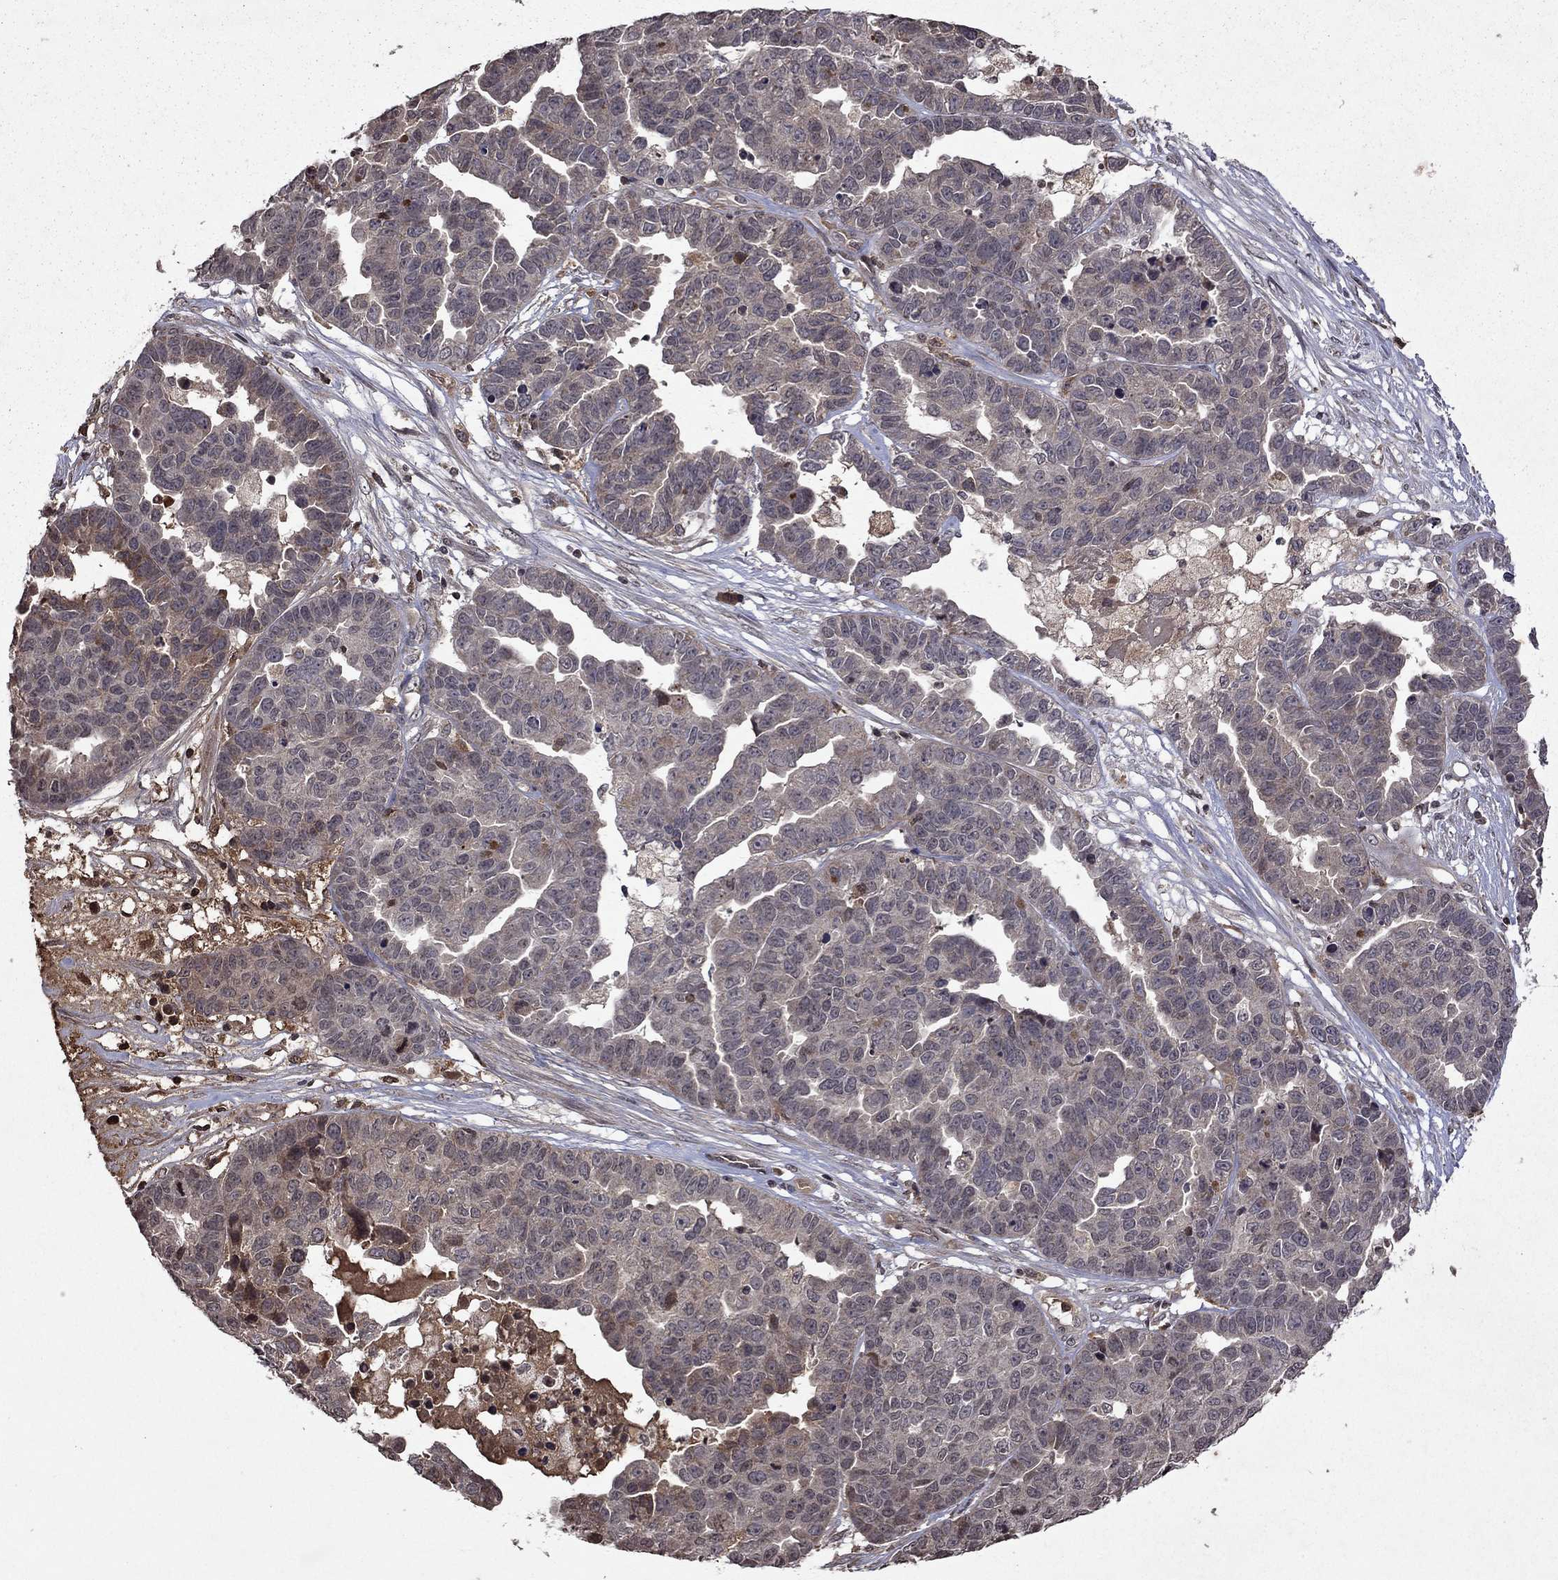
{"staining": {"intensity": "negative", "quantity": "none", "location": "none"}, "tissue": "ovarian cancer", "cell_type": "Tumor cells", "image_type": "cancer", "snomed": [{"axis": "morphology", "description": "Cystadenocarcinoma, serous, NOS"}, {"axis": "topography", "description": "Ovary"}], "caption": "Protein analysis of serous cystadenocarcinoma (ovarian) demonstrates no significant staining in tumor cells. (Immunohistochemistry, brightfield microscopy, high magnification).", "gene": "NLGN1", "patient": {"sex": "female", "age": 87}}